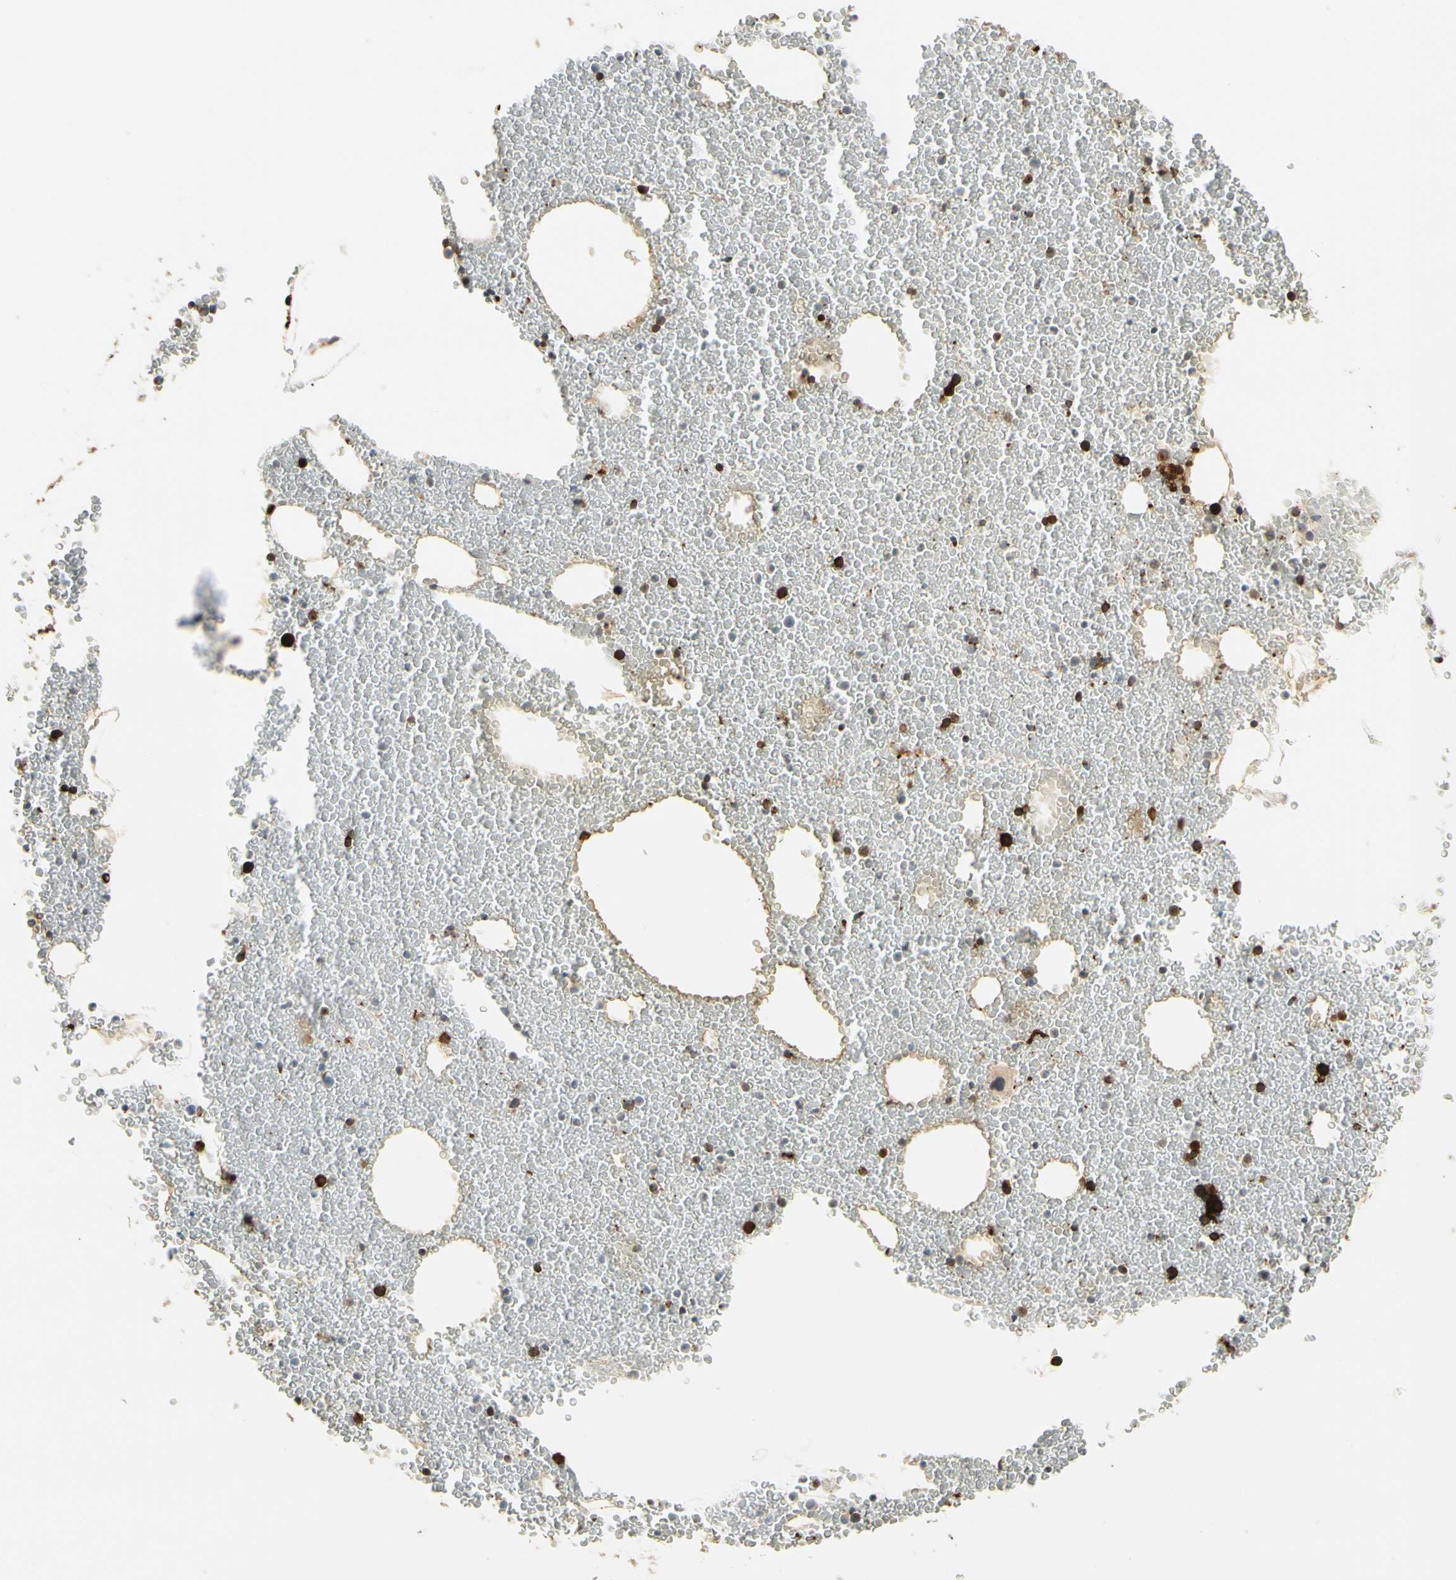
{"staining": {"intensity": "strong", "quantity": "25%-75%", "location": "cytoplasmic/membranous,nuclear"}, "tissue": "bone marrow", "cell_type": "Hematopoietic cells", "image_type": "normal", "snomed": [{"axis": "morphology", "description": "Normal tissue, NOS"}, {"axis": "morphology", "description": "Inflammation, NOS"}, {"axis": "topography", "description": "Bone marrow"}], "caption": "Immunohistochemistry histopathology image of benign human bone marrow stained for a protein (brown), which shows high levels of strong cytoplasmic/membranous,nuclear positivity in about 25%-75% of hematopoietic cells.", "gene": "FTH1", "patient": {"sex": "male", "age": 74}}